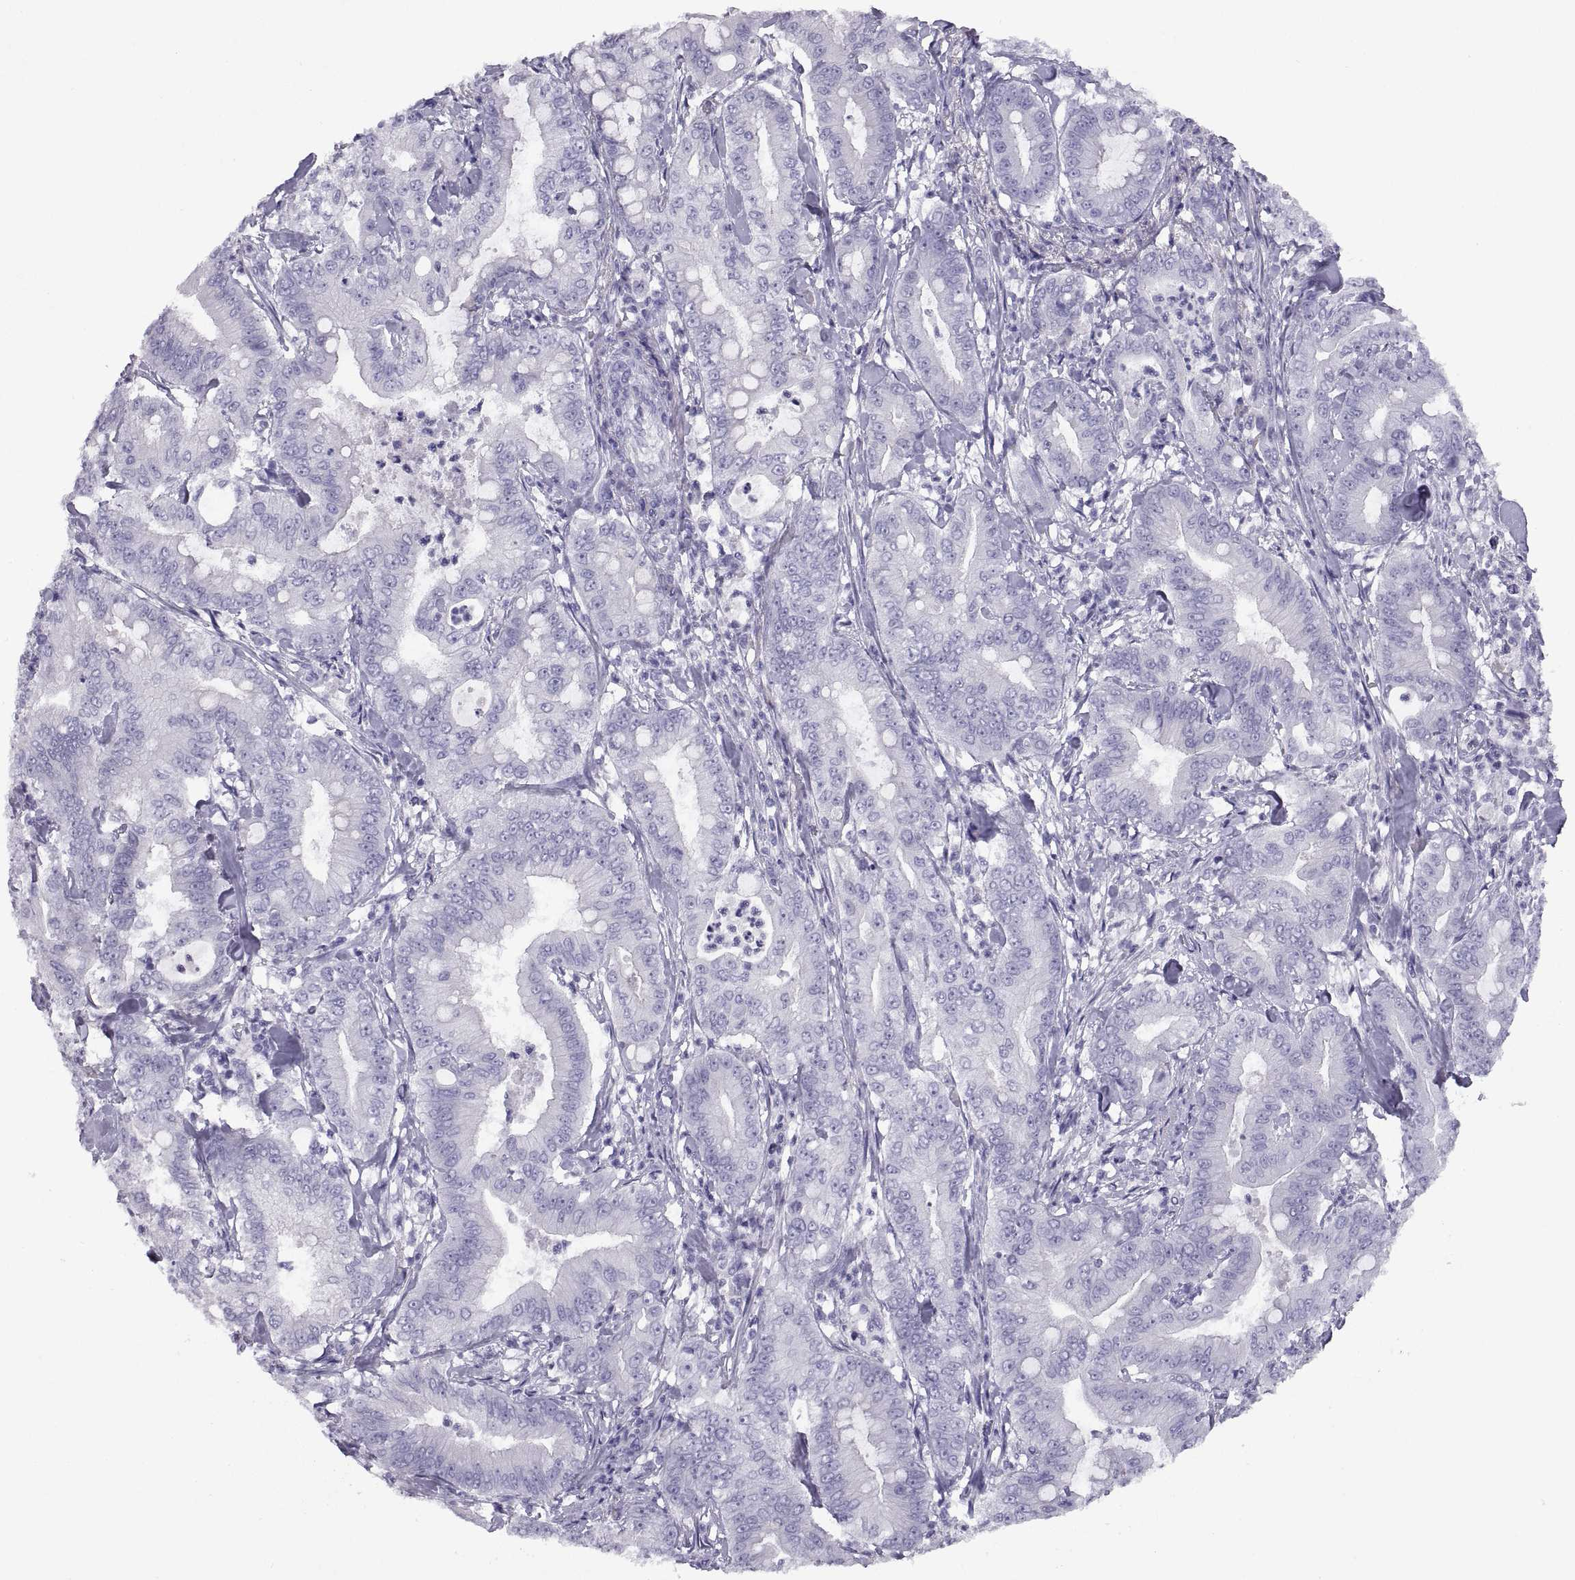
{"staining": {"intensity": "negative", "quantity": "none", "location": "none"}, "tissue": "pancreatic cancer", "cell_type": "Tumor cells", "image_type": "cancer", "snomed": [{"axis": "morphology", "description": "Adenocarcinoma, NOS"}, {"axis": "topography", "description": "Pancreas"}], "caption": "Protein analysis of adenocarcinoma (pancreatic) displays no significant staining in tumor cells. (DAB immunohistochemistry (IHC) with hematoxylin counter stain).", "gene": "RGS20", "patient": {"sex": "male", "age": 71}}